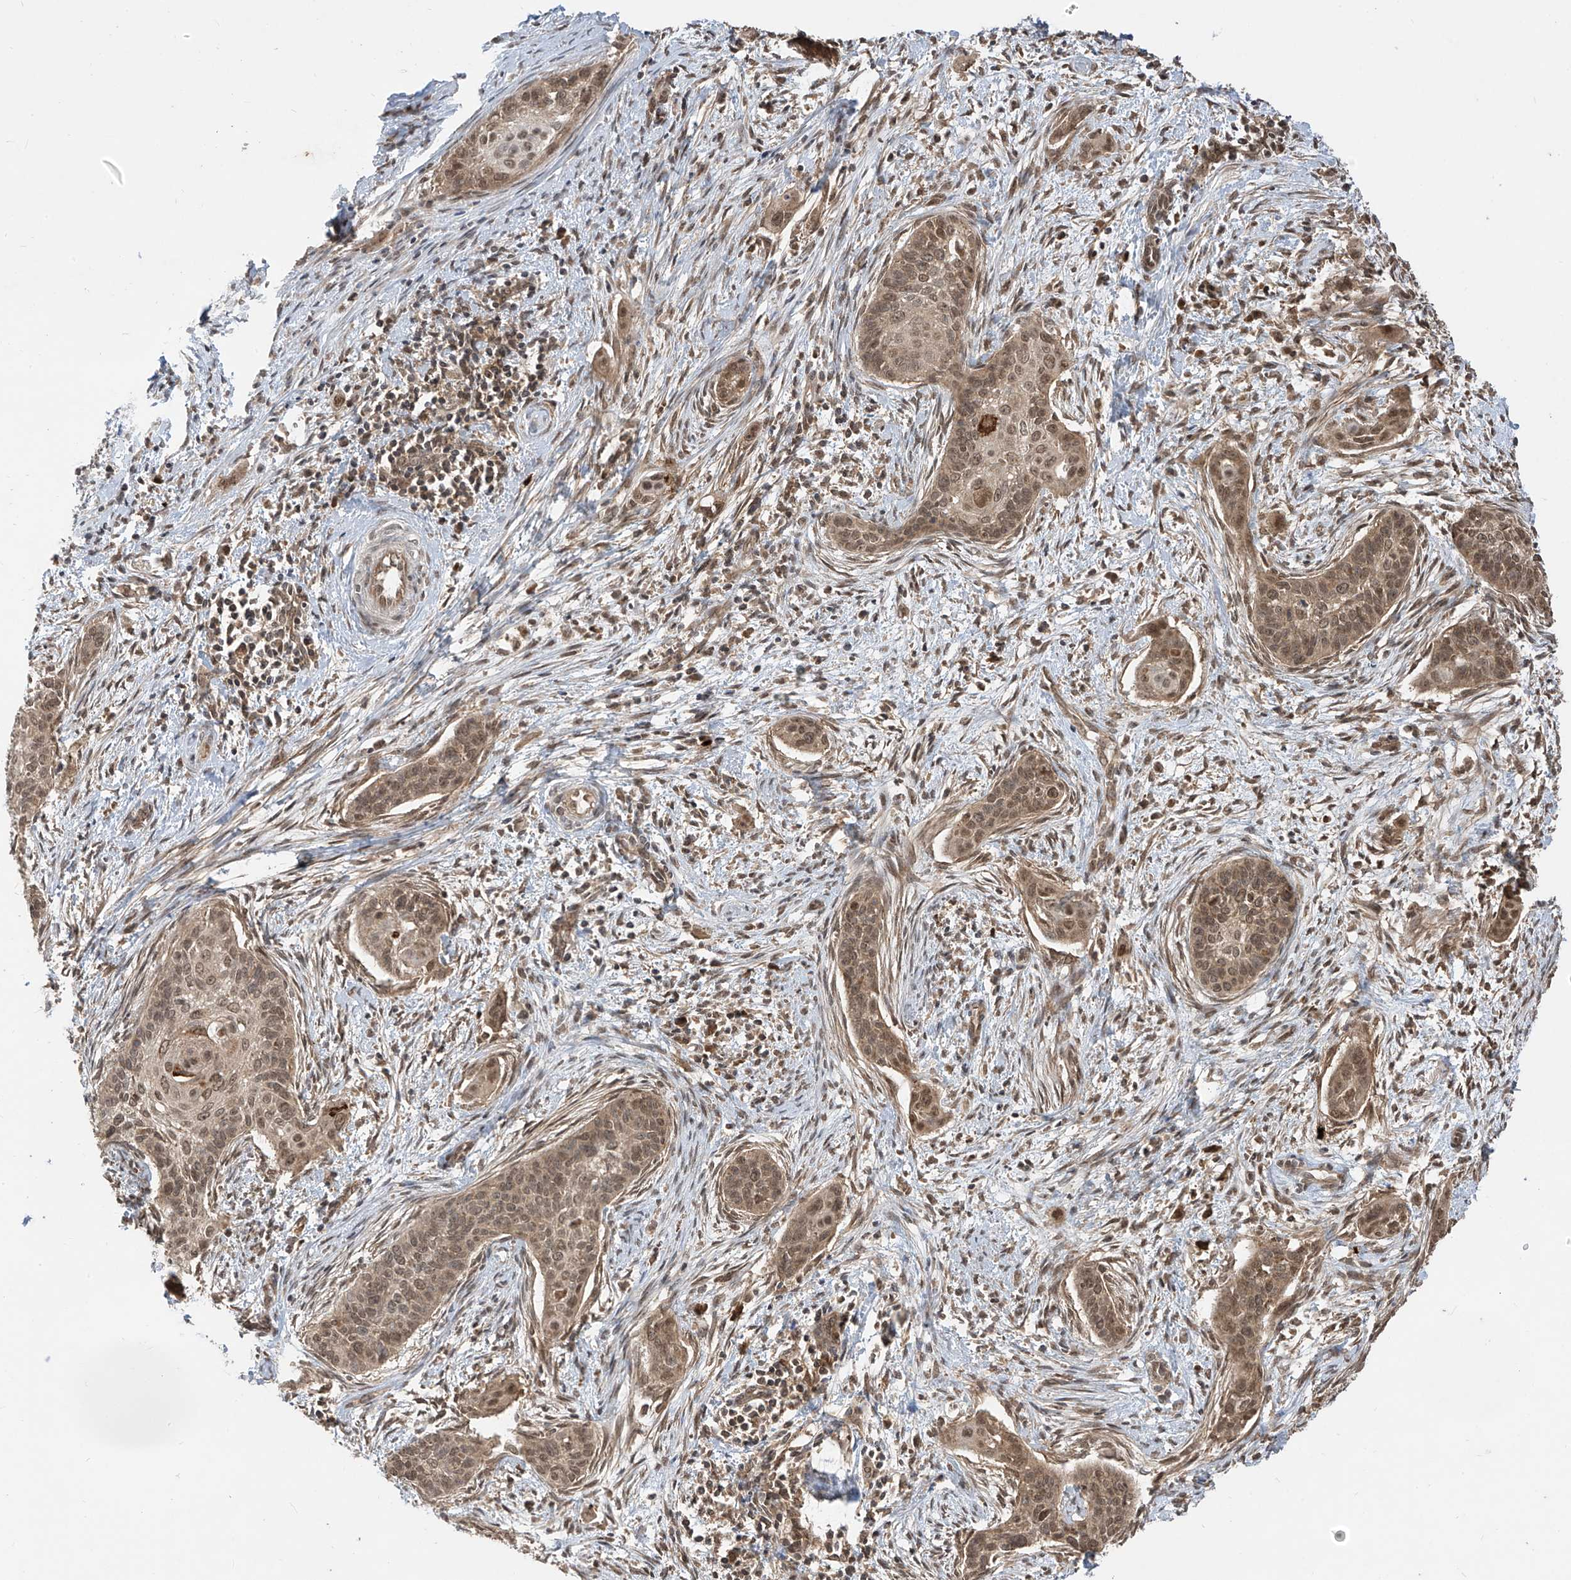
{"staining": {"intensity": "moderate", "quantity": ">75%", "location": "cytoplasmic/membranous,nuclear"}, "tissue": "cervical cancer", "cell_type": "Tumor cells", "image_type": "cancer", "snomed": [{"axis": "morphology", "description": "Squamous cell carcinoma, NOS"}, {"axis": "topography", "description": "Cervix"}], "caption": "The immunohistochemical stain shows moderate cytoplasmic/membranous and nuclear expression in tumor cells of cervical cancer tissue.", "gene": "LCOR", "patient": {"sex": "female", "age": 33}}